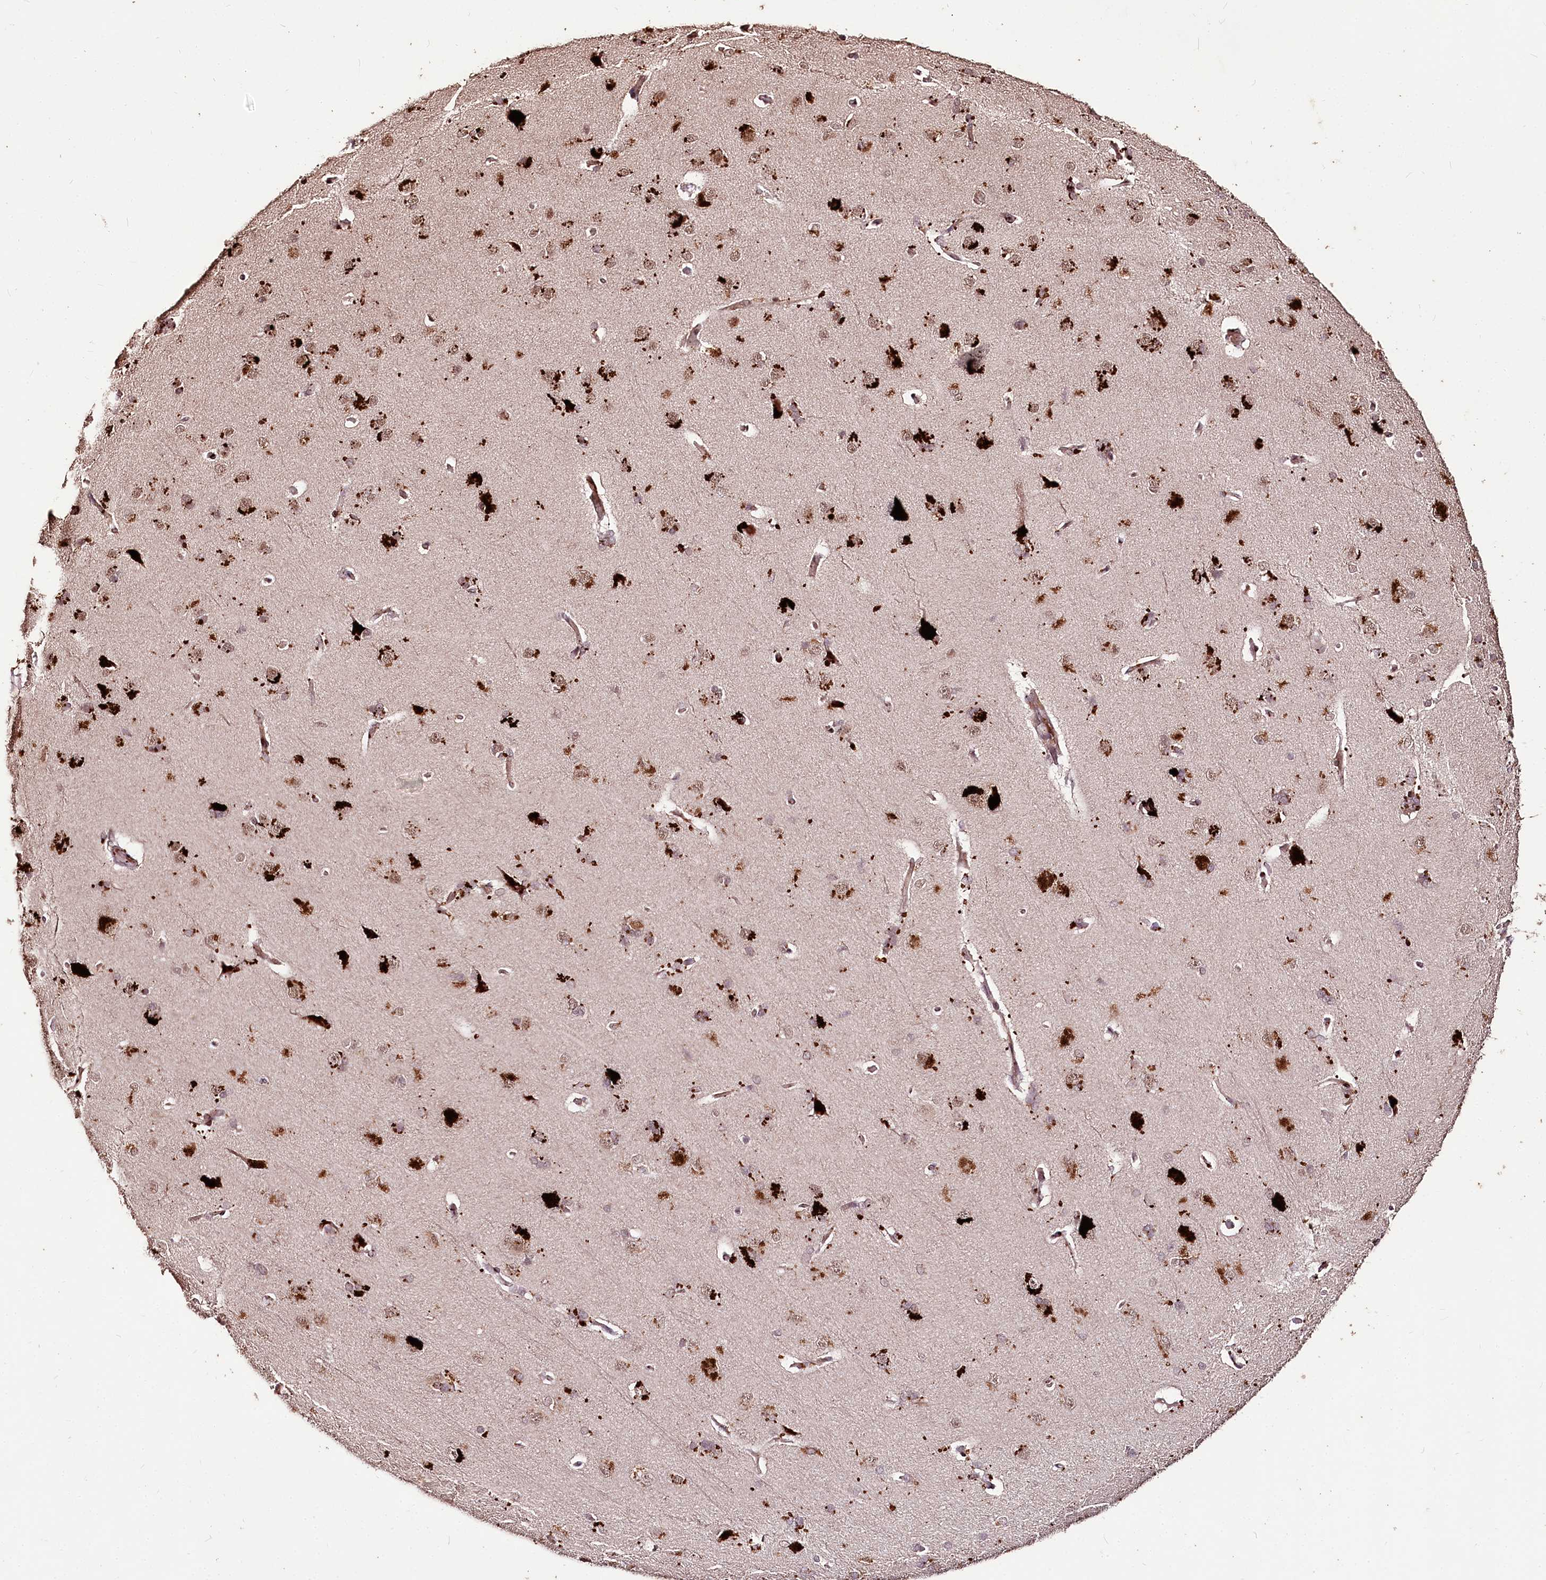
{"staining": {"intensity": "weak", "quantity": "25%-75%", "location": "cytoplasmic/membranous,nuclear"}, "tissue": "cerebral cortex", "cell_type": "Endothelial cells", "image_type": "normal", "snomed": [{"axis": "morphology", "description": "Normal tissue, NOS"}, {"axis": "topography", "description": "Cerebral cortex"}], "caption": "Immunohistochemistry (IHC) staining of benign cerebral cortex, which reveals low levels of weak cytoplasmic/membranous,nuclear expression in approximately 25%-75% of endothelial cells indicating weak cytoplasmic/membranous,nuclear protein expression. The staining was performed using DAB (brown) for protein detection and nuclei were counterstained in hematoxylin (blue).", "gene": "CARD19", "patient": {"sex": "male", "age": 62}}